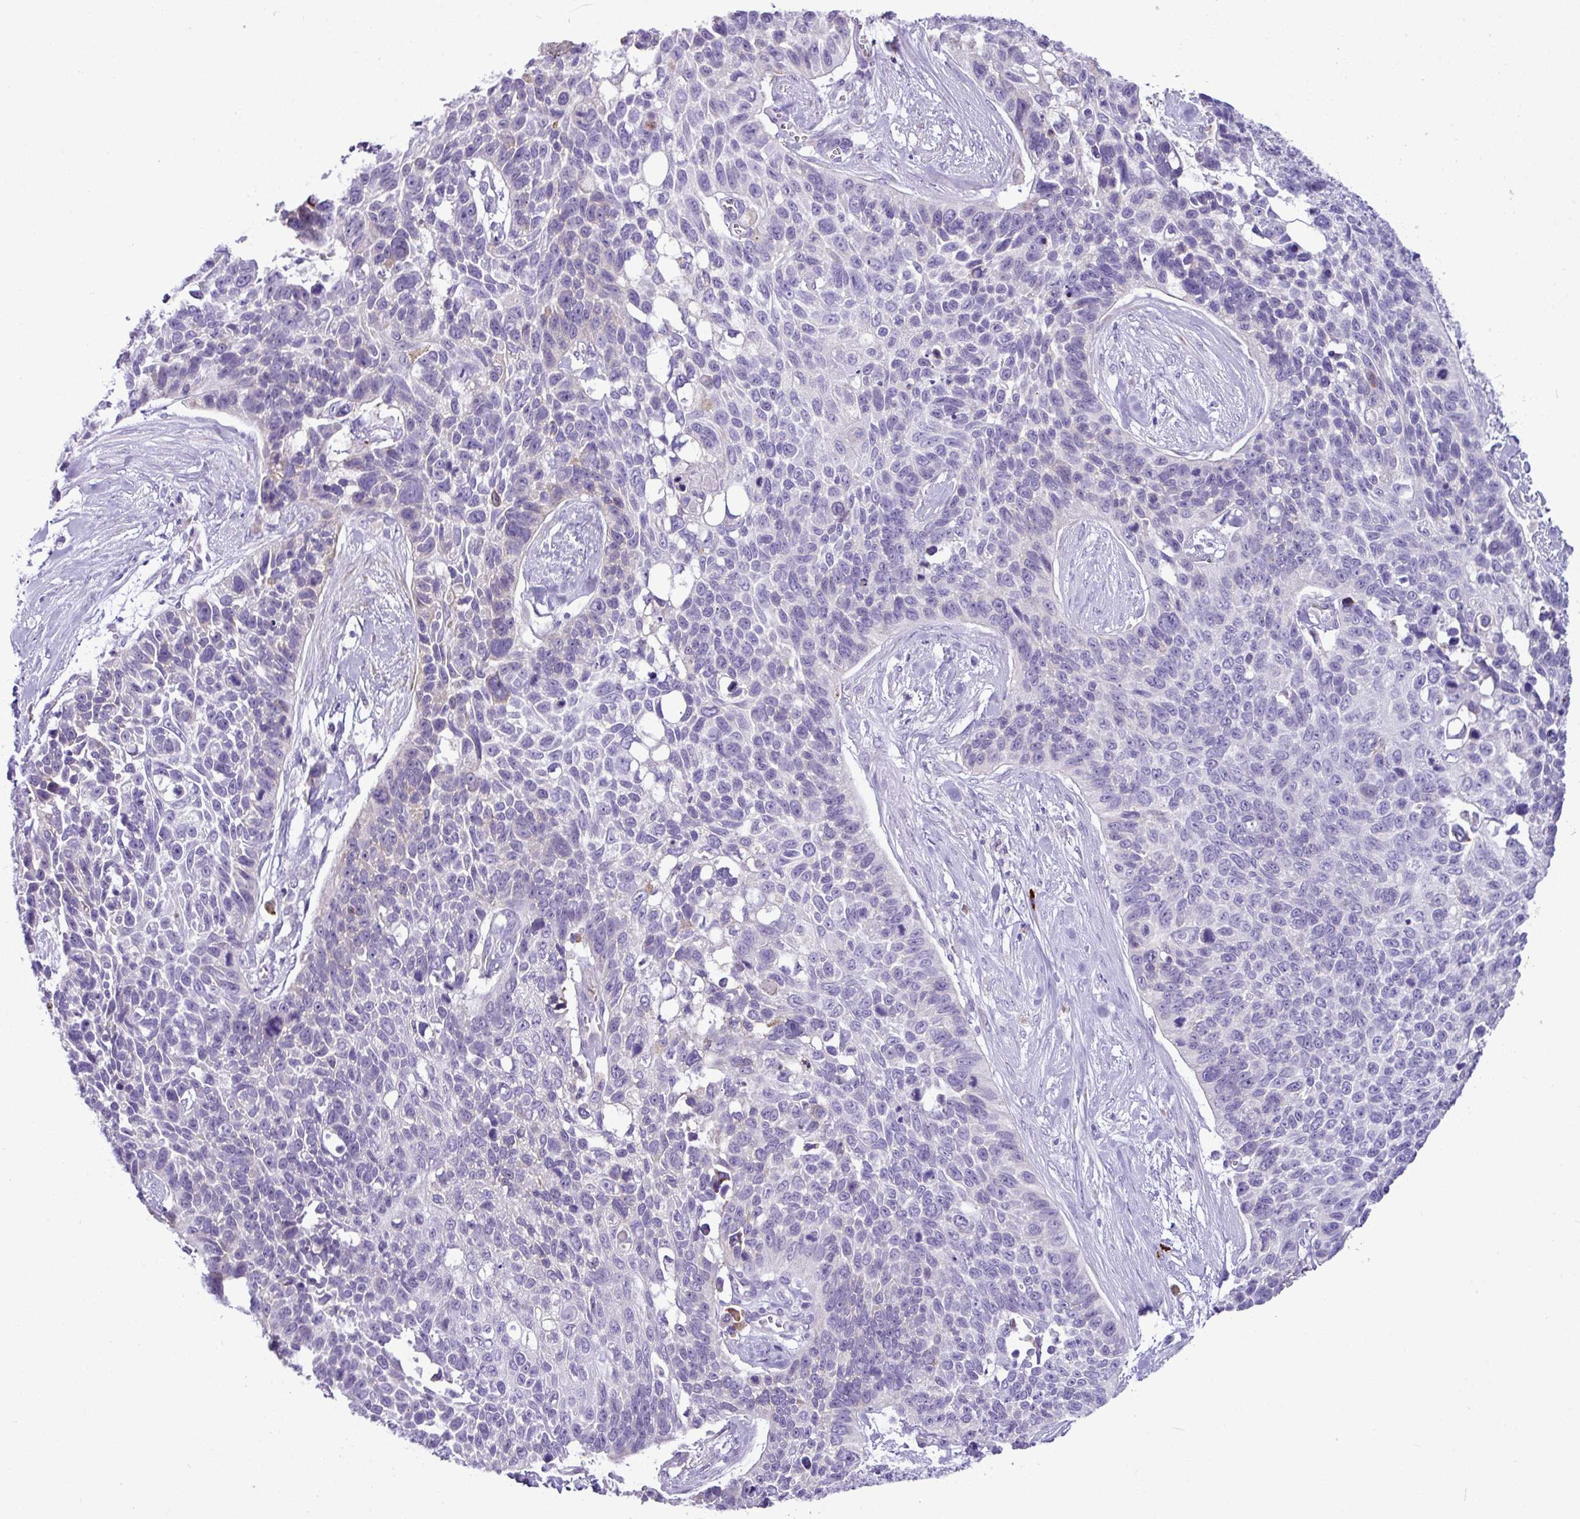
{"staining": {"intensity": "negative", "quantity": "none", "location": "none"}, "tissue": "lung cancer", "cell_type": "Tumor cells", "image_type": "cancer", "snomed": [{"axis": "morphology", "description": "Squamous cell carcinoma, NOS"}, {"axis": "topography", "description": "Lung"}], "caption": "This image is of lung cancer (squamous cell carcinoma) stained with IHC to label a protein in brown with the nuclei are counter-stained blue. There is no positivity in tumor cells.", "gene": "RGS21", "patient": {"sex": "male", "age": 62}}